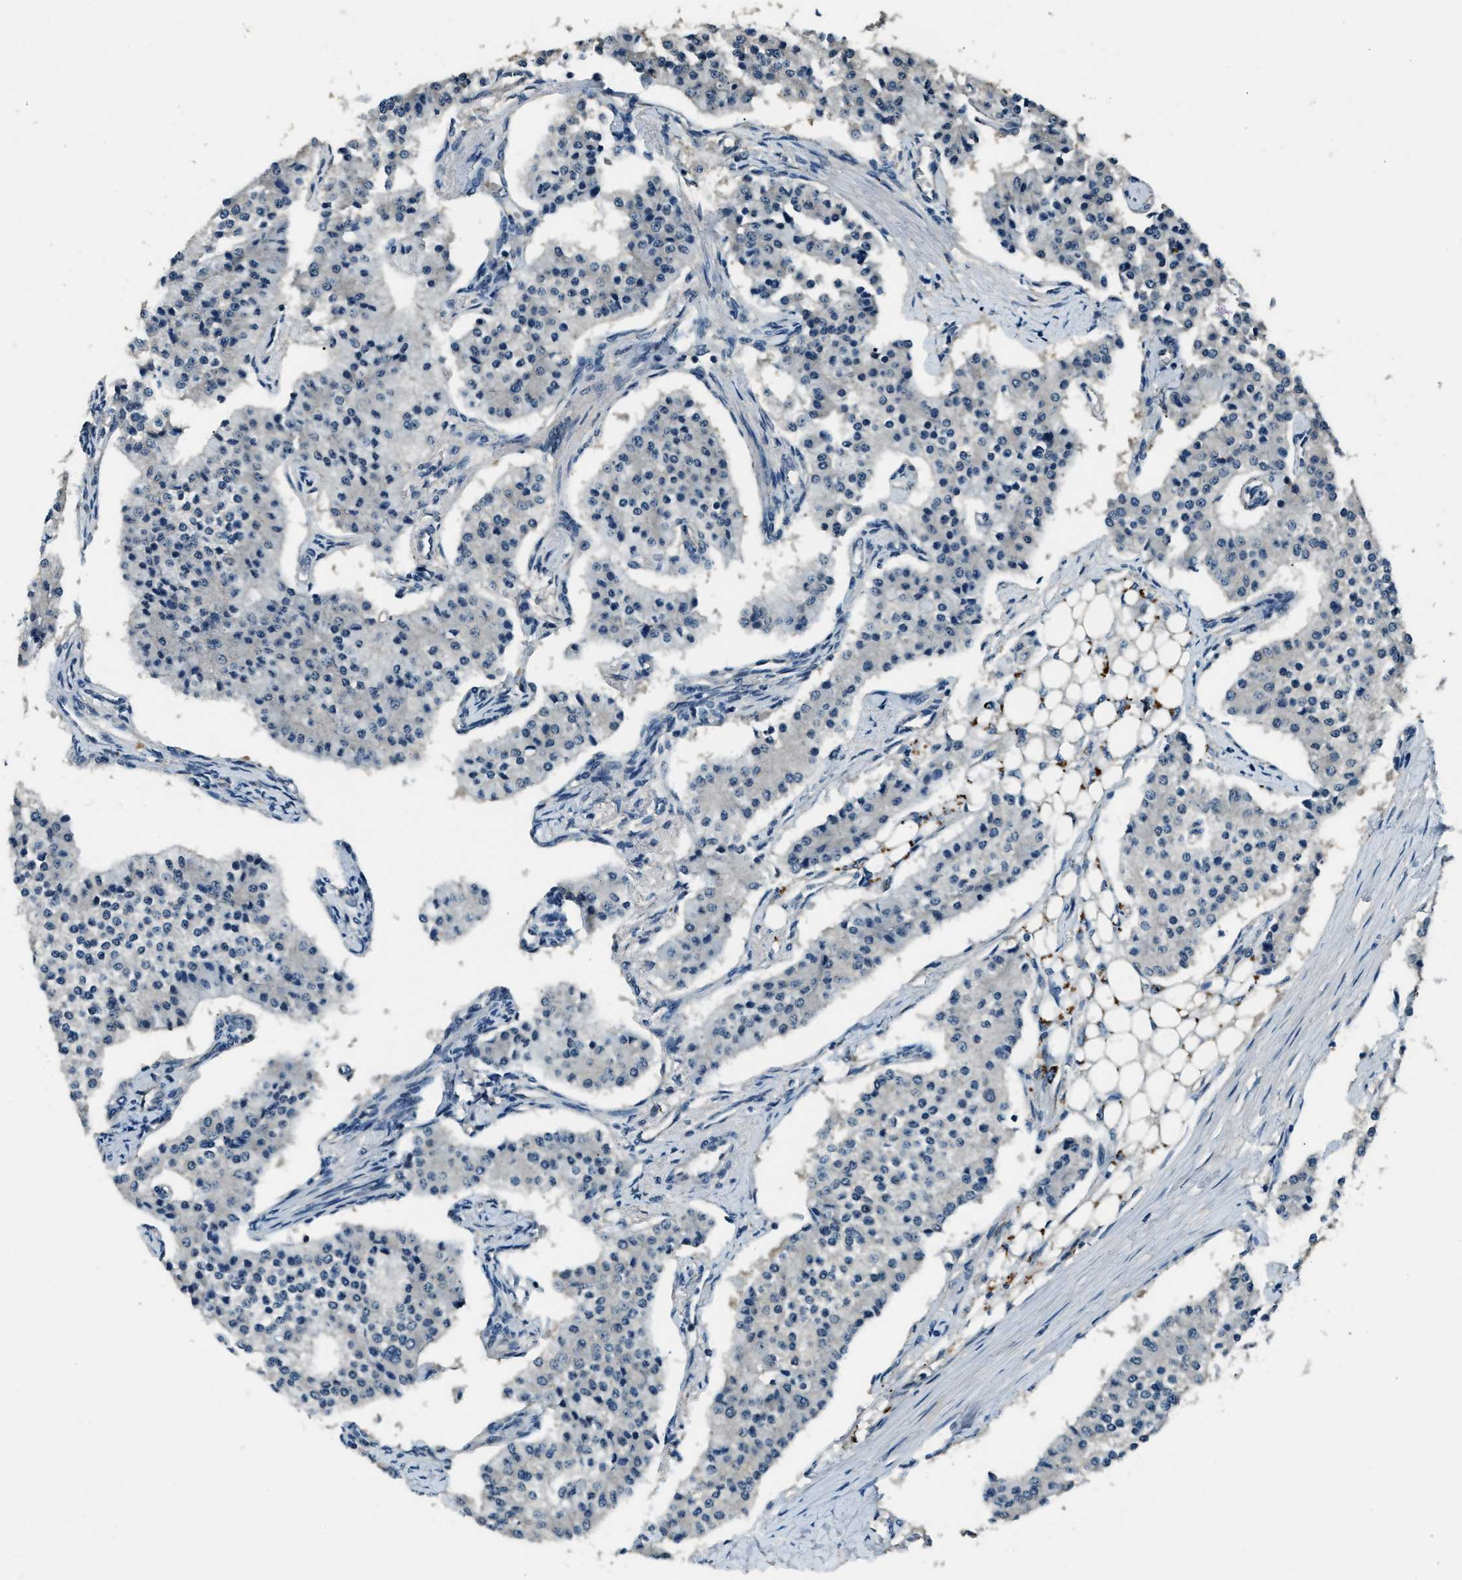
{"staining": {"intensity": "negative", "quantity": "none", "location": "none"}, "tissue": "carcinoid", "cell_type": "Tumor cells", "image_type": "cancer", "snomed": [{"axis": "morphology", "description": "Carcinoid, malignant, NOS"}, {"axis": "topography", "description": "Colon"}], "caption": "Tumor cells are negative for protein expression in human carcinoid.", "gene": "NUDCD3", "patient": {"sex": "female", "age": 52}}